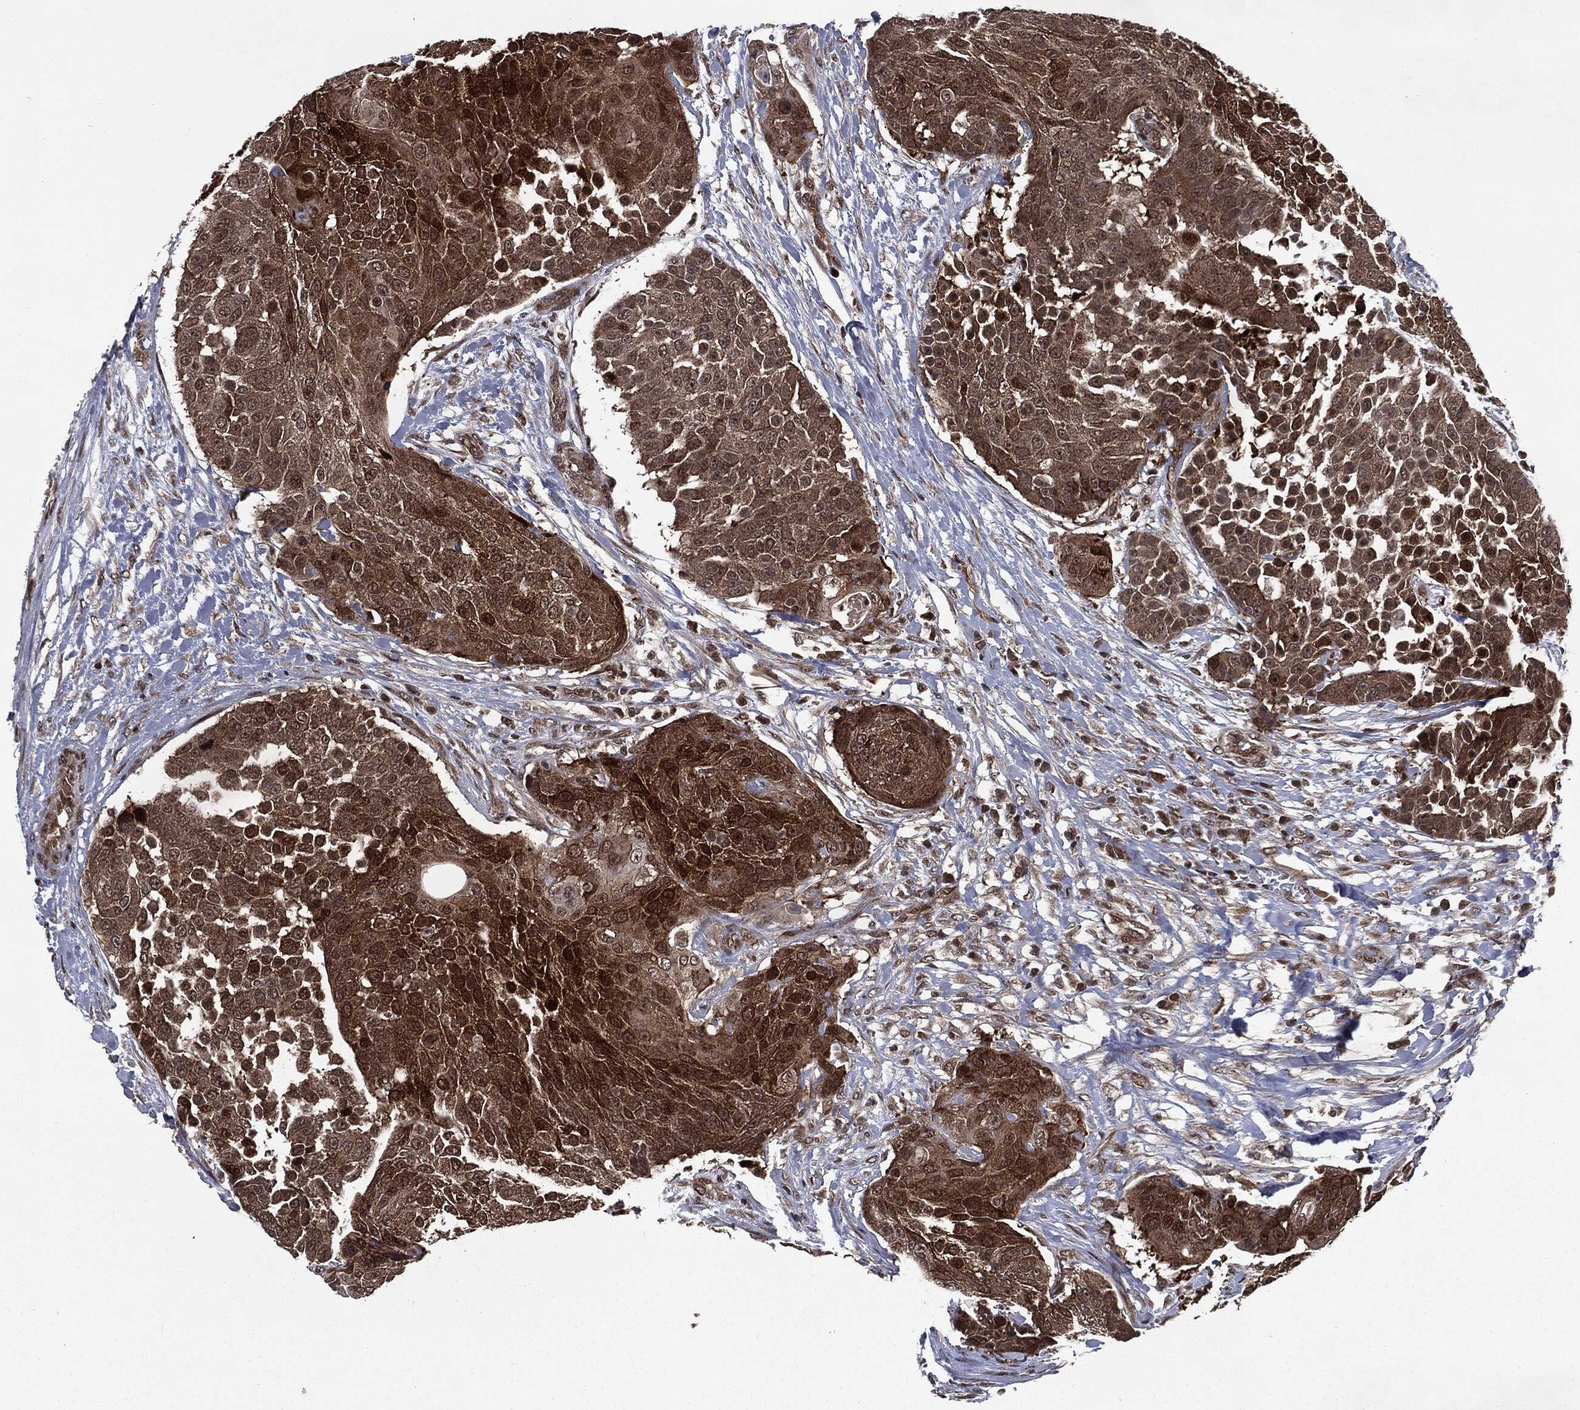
{"staining": {"intensity": "moderate", "quantity": "25%-75%", "location": "cytoplasmic/membranous,nuclear"}, "tissue": "urothelial cancer", "cell_type": "Tumor cells", "image_type": "cancer", "snomed": [{"axis": "morphology", "description": "Urothelial carcinoma, High grade"}, {"axis": "topography", "description": "Urinary bladder"}], "caption": "Moderate cytoplasmic/membranous and nuclear staining for a protein is appreciated in approximately 25%-75% of tumor cells of urothelial cancer using IHC.", "gene": "STAU2", "patient": {"sex": "female", "age": 63}}